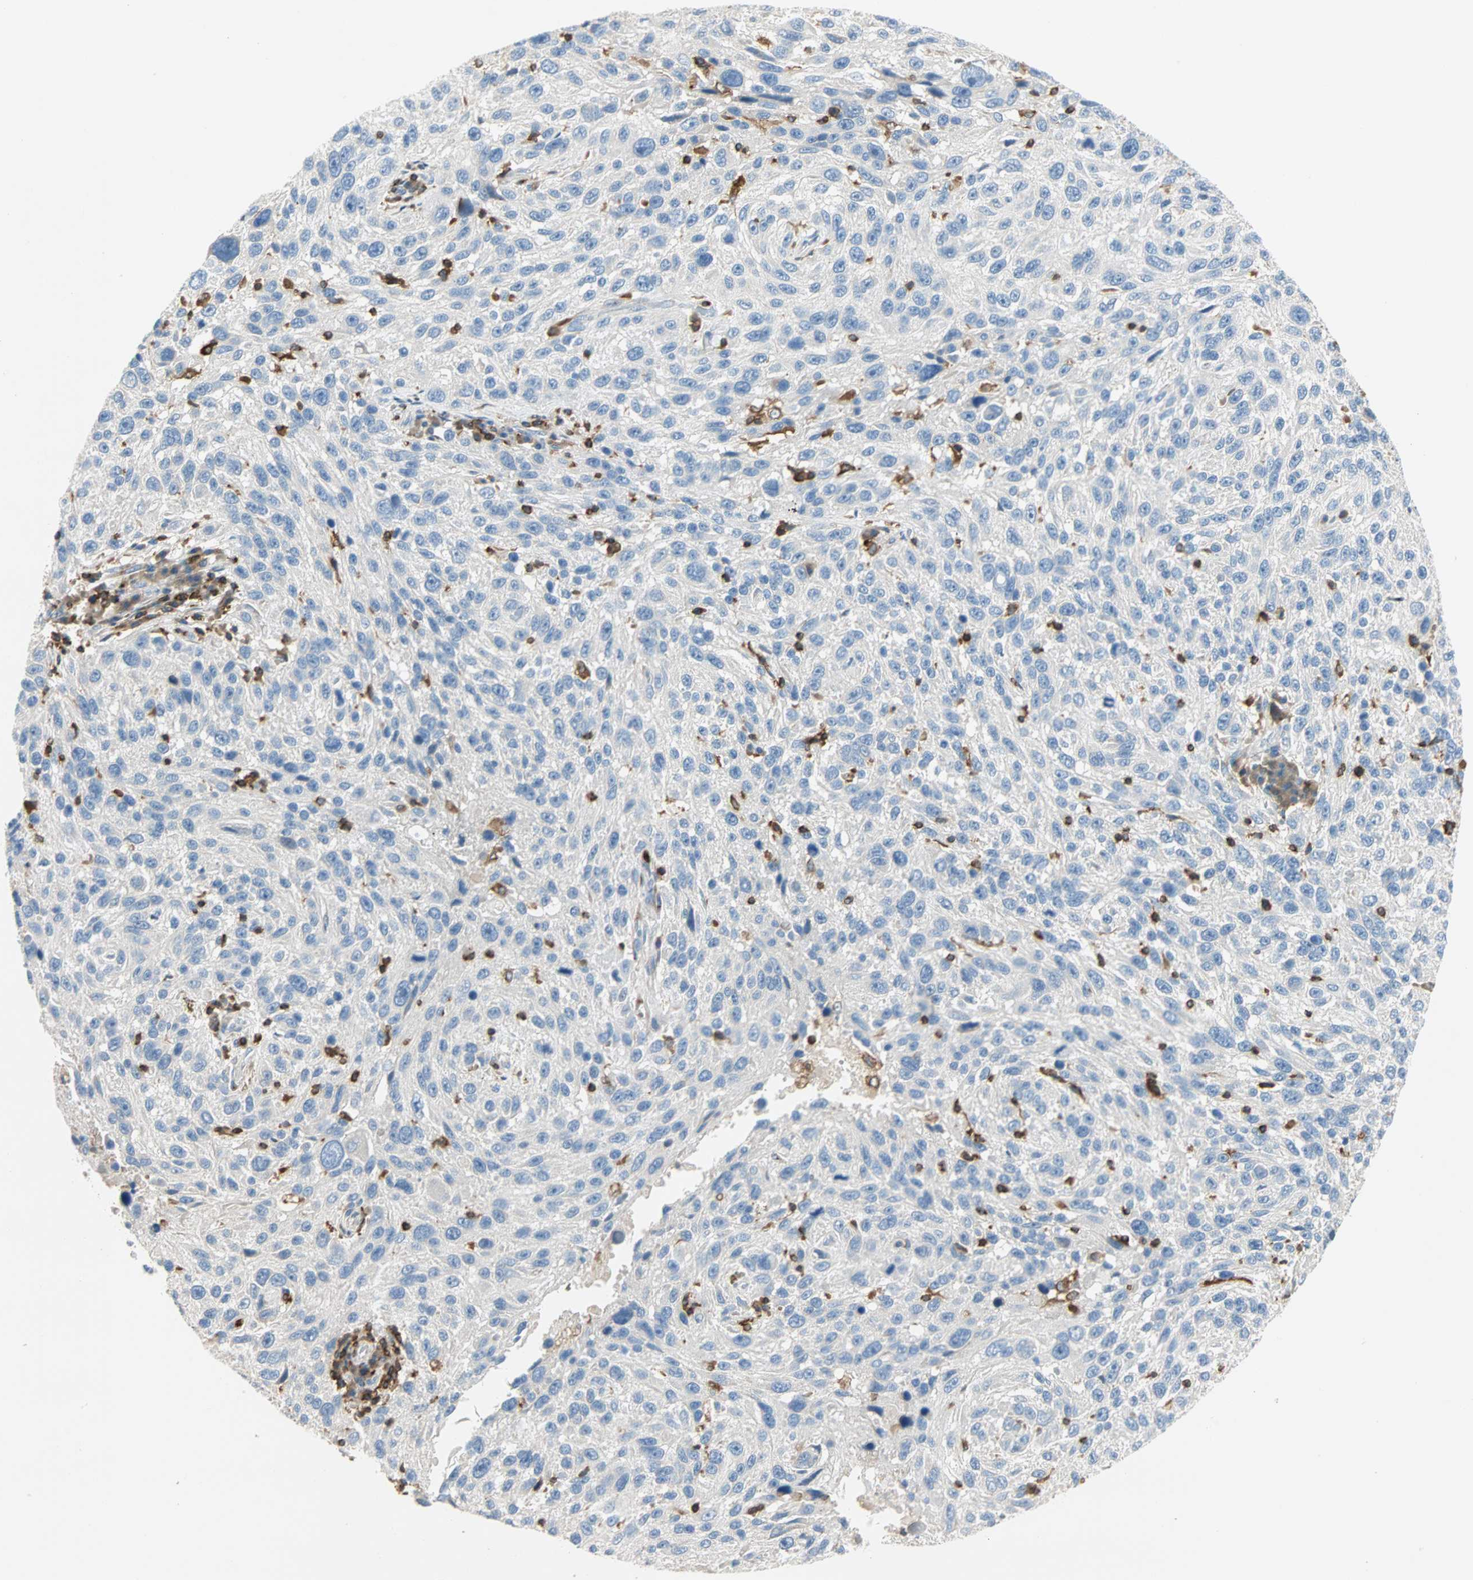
{"staining": {"intensity": "negative", "quantity": "none", "location": "none"}, "tissue": "melanoma", "cell_type": "Tumor cells", "image_type": "cancer", "snomed": [{"axis": "morphology", "description": "Malignant melanoma, NOS"}, {"axis": "topography", "description": "Skin"}], "caption": "Tumor cells are negative for protein expression in human malignant melanoma. (Immunohistochemistry, brightfield microscopy, high magnification).", "gene": "FMNL1", "patient": {"sex": "male", "age": 53}}